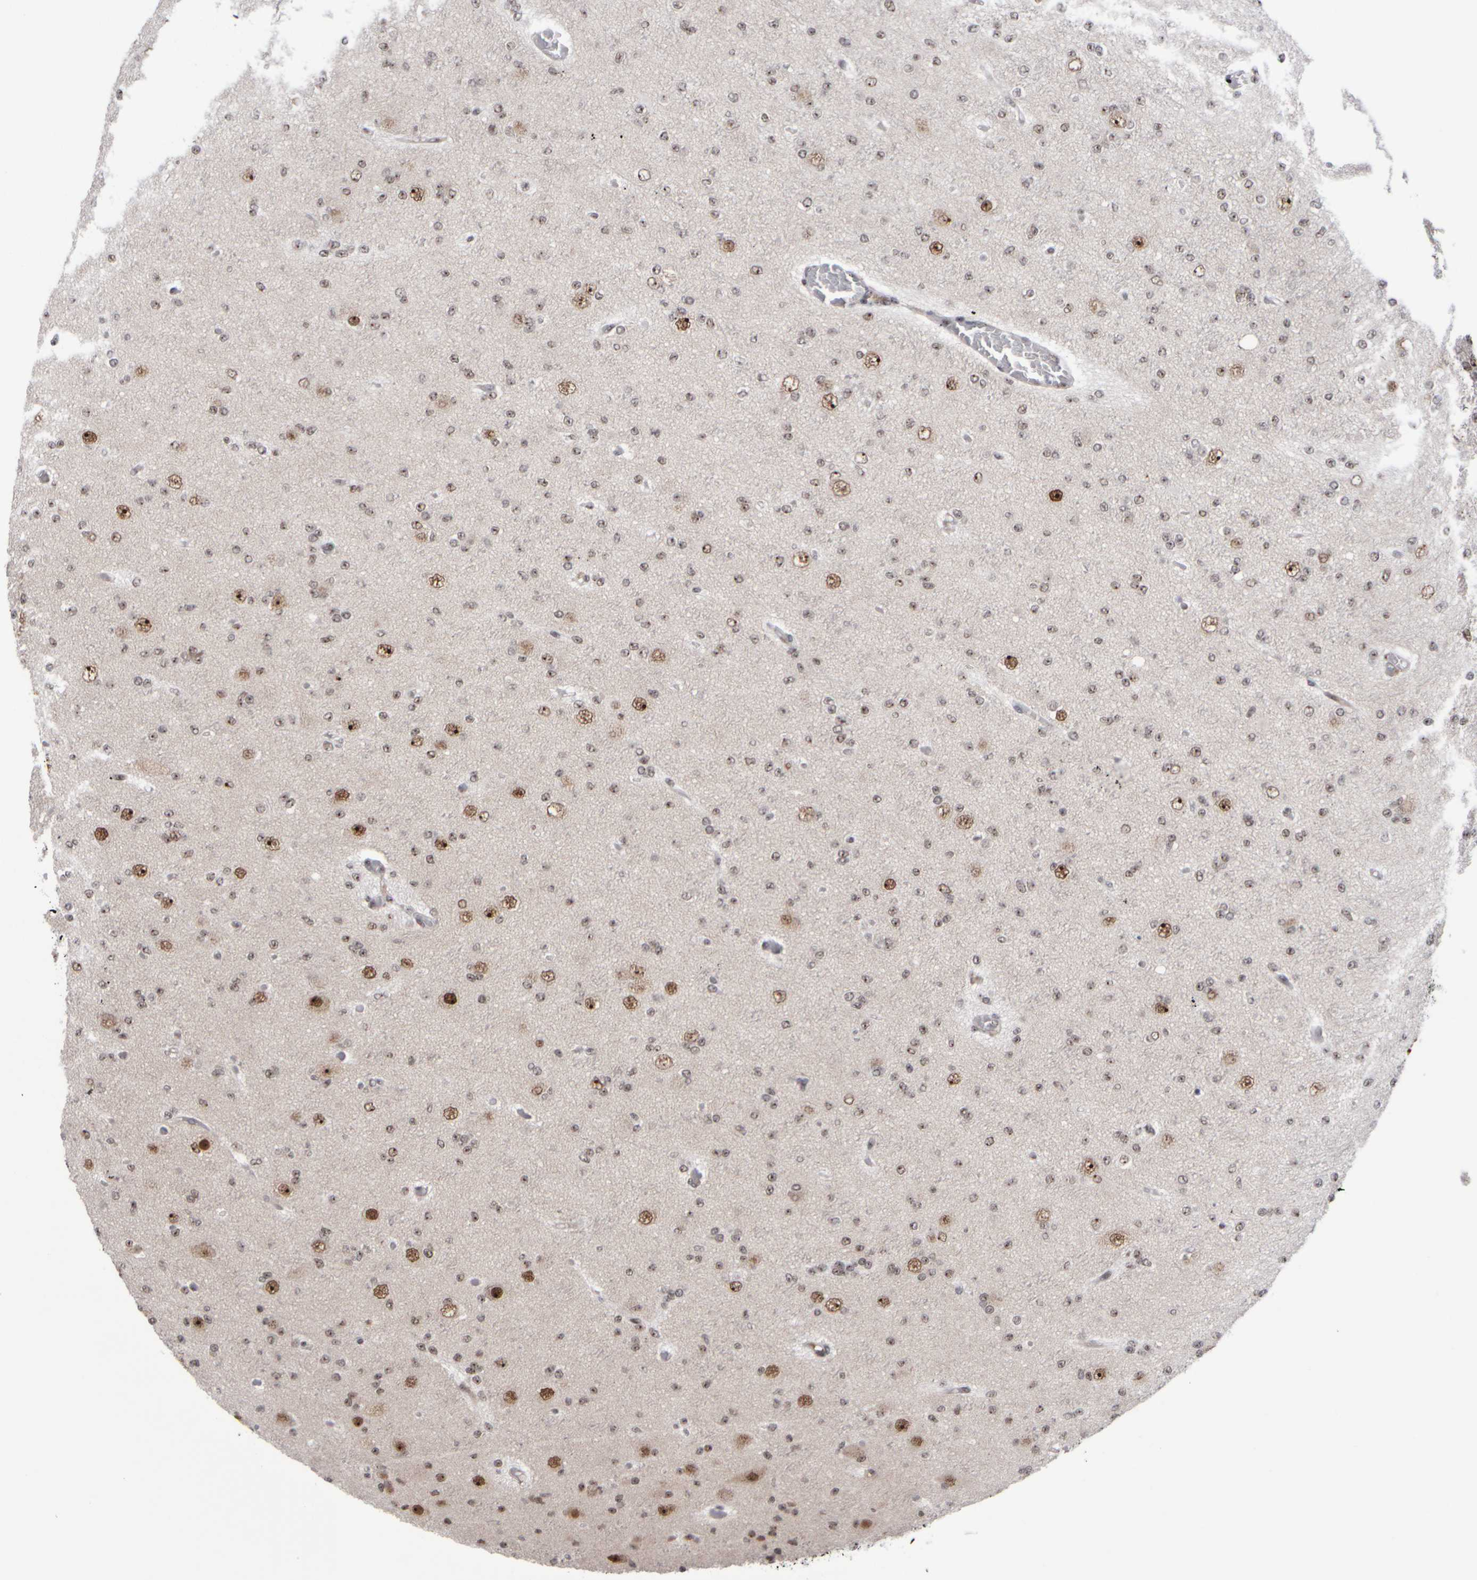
{"staining": {"intensity": "moderate", "quantity": "25%-75%", "location": "nuclear"}, "tissue": "glioma", "cell_type": "Tumor cells", "image_type": "cancer", "snomed": [{"axis": "morphology", "description": "Glioma, malignant, Low grade"}, {"axis": "topography", "description": "Brain"}], "caption": "IHC image of neoplastic tissue: malignant low-grade glioma stained using immunohistochemistry (IHC) displays medium levels of moderate protein expression localized specifically in the nuclear of tumor cells, appearing as a nuclear brown color.", "gene": "SURF6", "patient": {"sex": "female", "age": 22}}